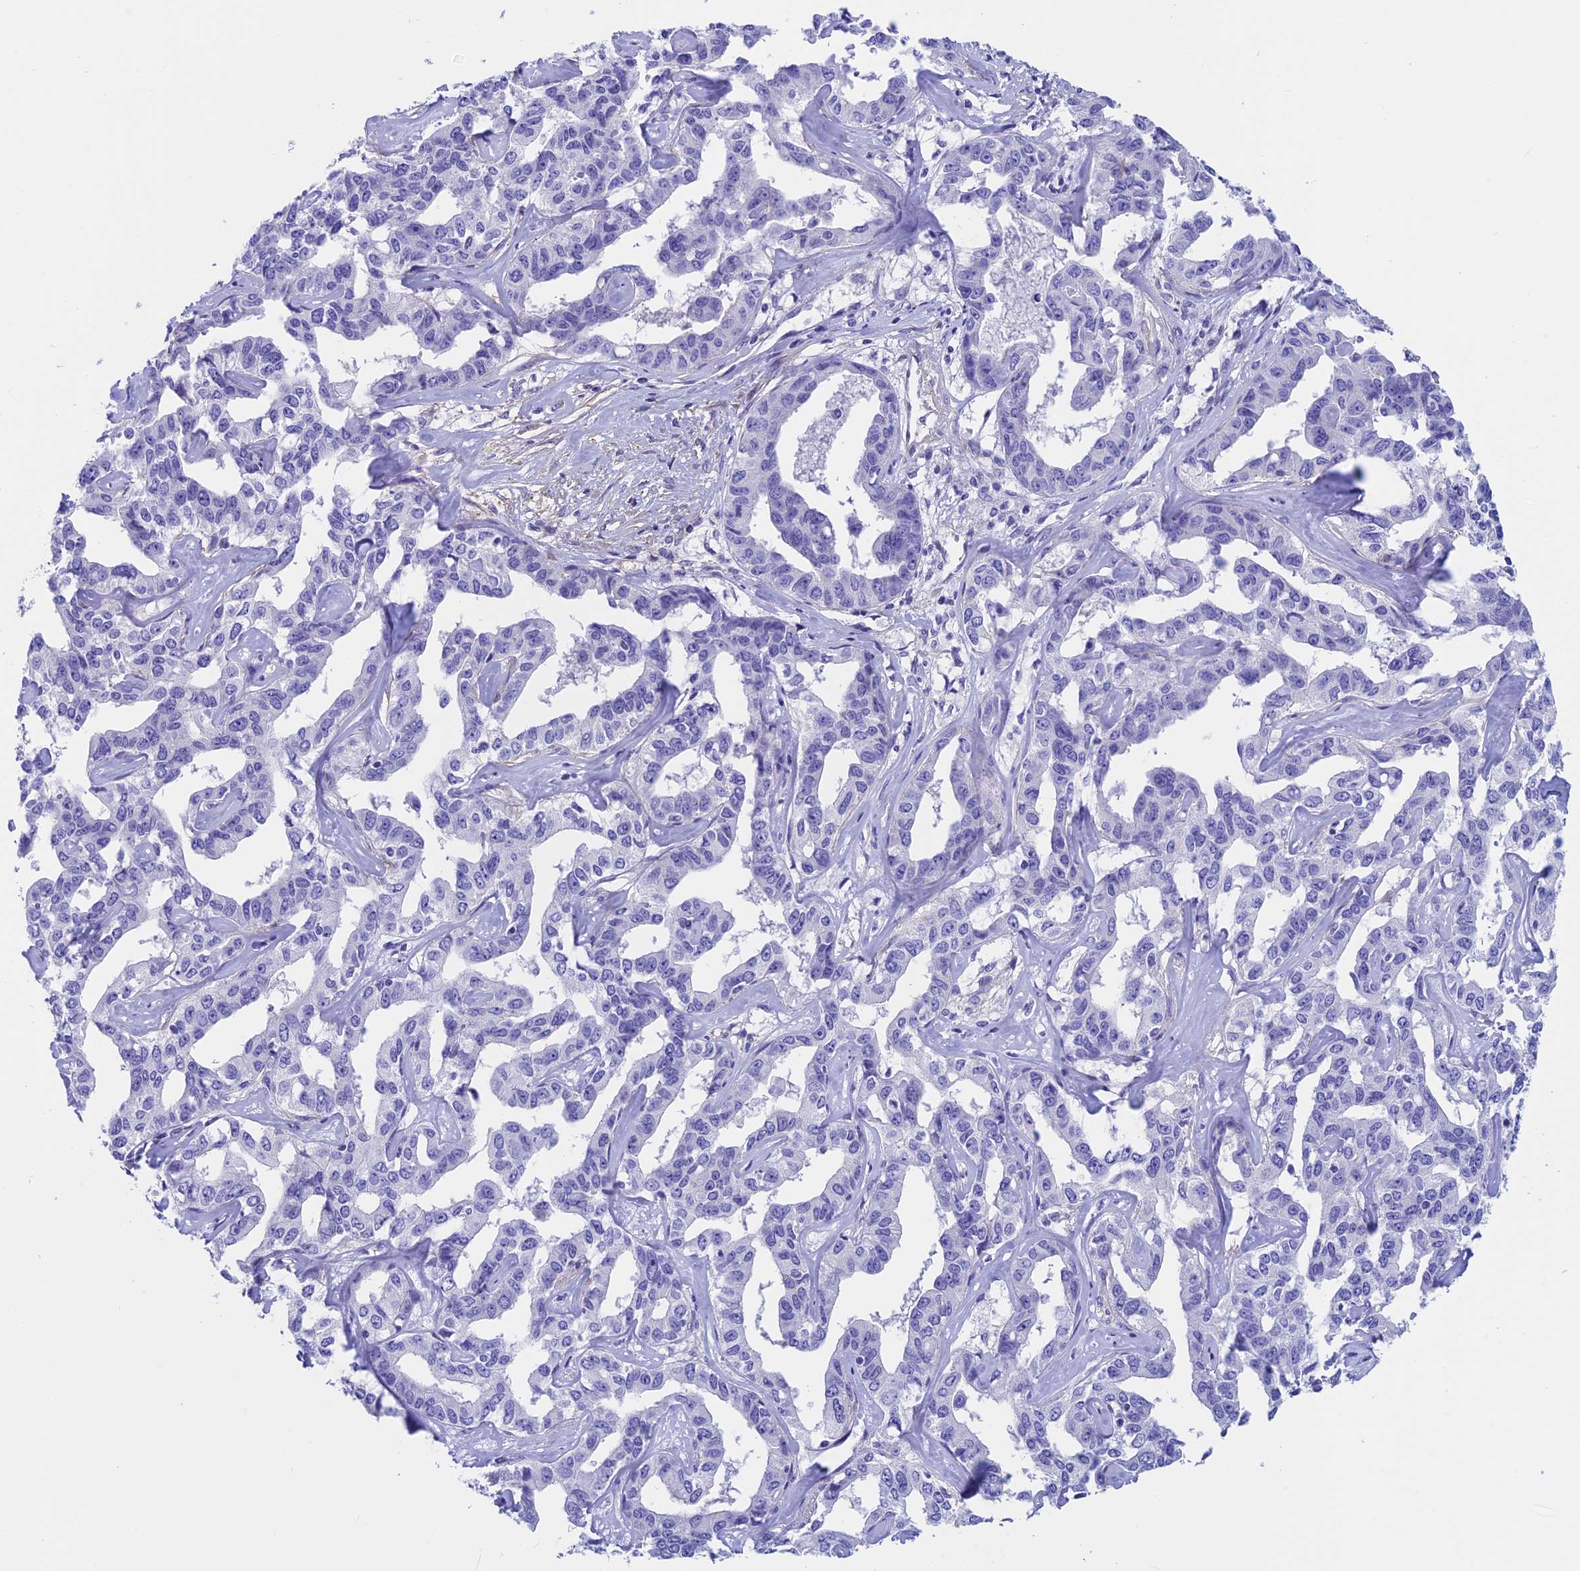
{"staining": {"intensity": "negative", "quantity": "none", "location": "none"}, "tissue": "liver cancer", "cell_type": "Tumor cells", "image_type": "cancer", "snomed": [{"axis": "morphology", "description": "Cholangiocarcinoma"}, {"axis": "topography", "description": "Liver"}], "caption": "Immunohistochemistry image of neoplastic tissue: human liver cancer (cholangiocarcinoma) stained with DAB (3,3'-diaminobenzidine) reveals no significant protein staining in tumor cells.", "gene": "ADH7", "patient": {"sex": "male", "age": 59}}